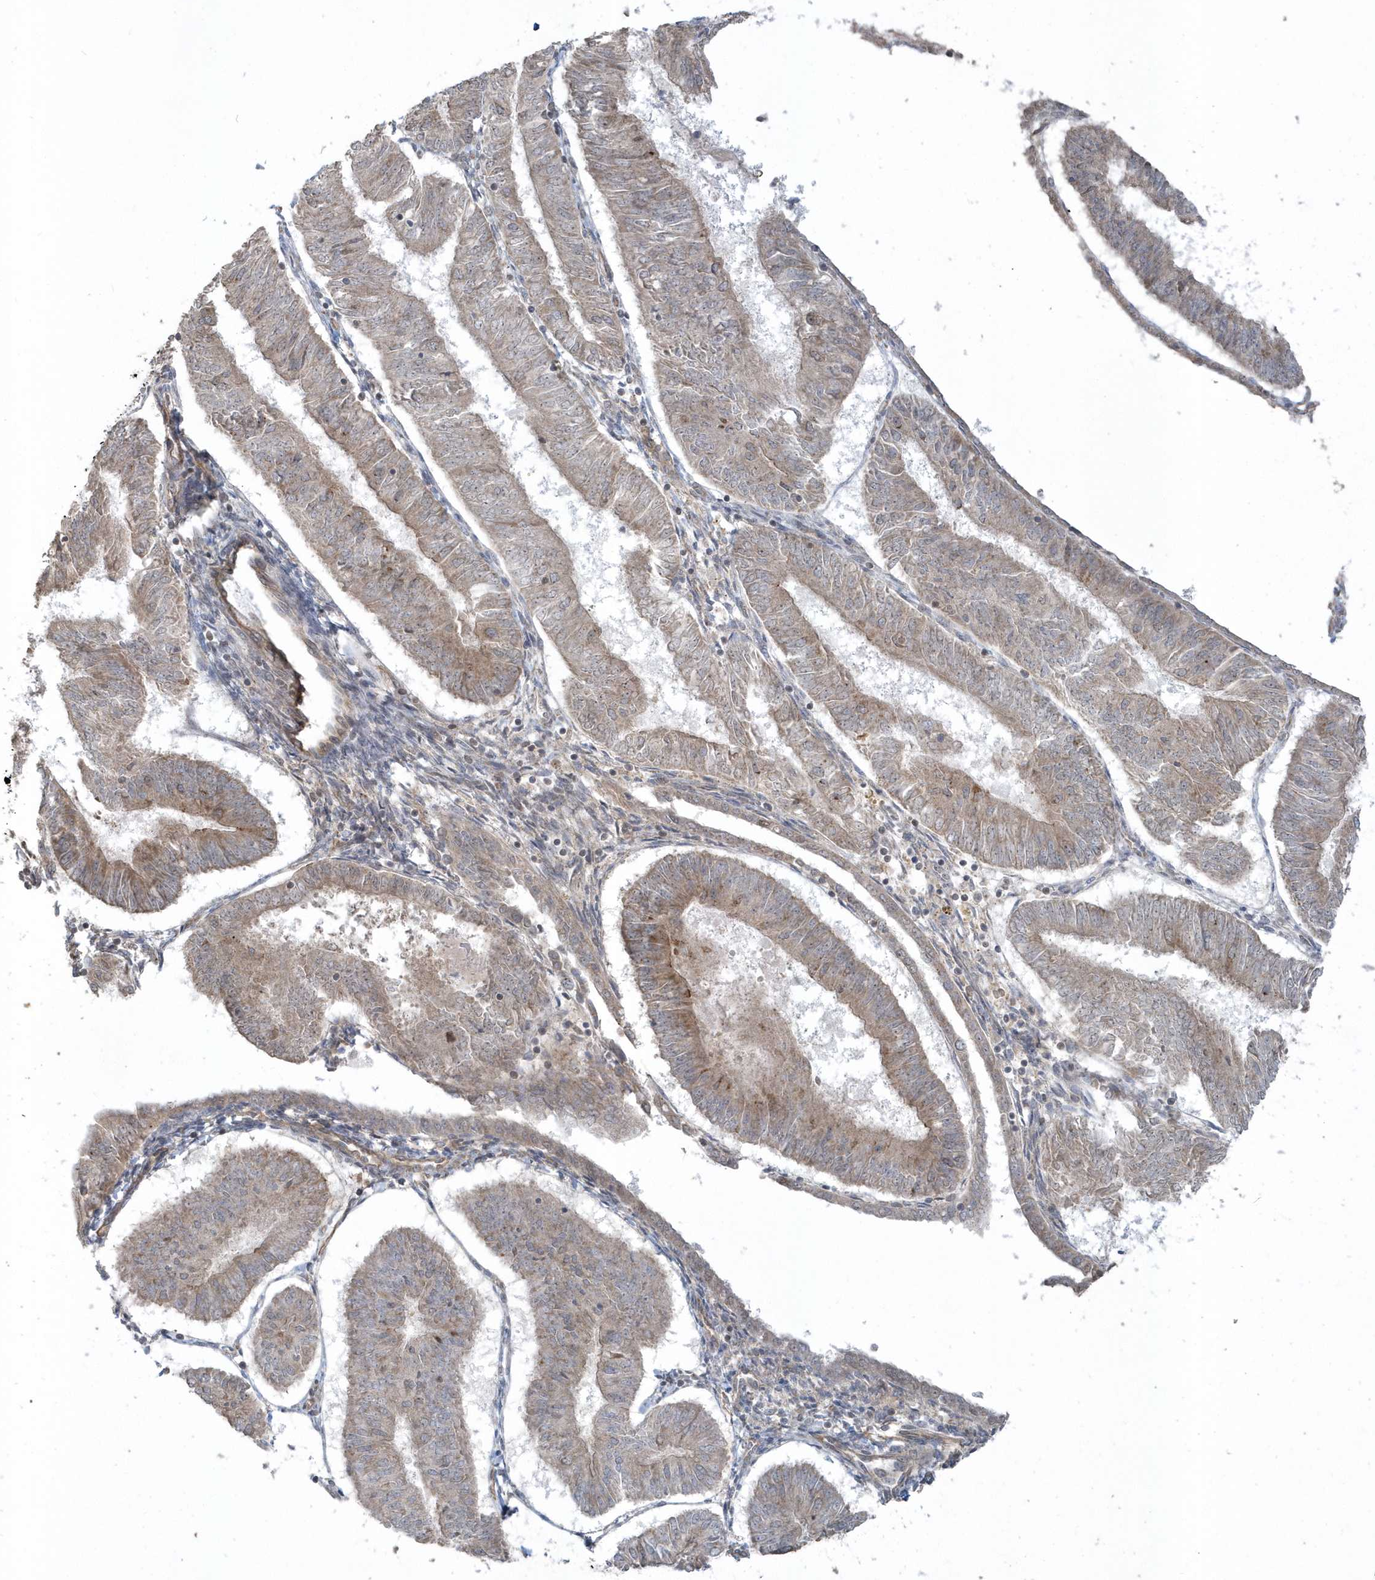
{"staining": {"intensity": "moderate", "quantity": "25%-75%", "location": "cytoplasmic/membranous"}, "tissue": "endometrial cancer", "cell_type": "Tumor cells", "image_type": "cancer", "snomed": [{"axis": "morphology", "description": "Adenocarcinoma, NOS"}, {"axis": "topography", "description": "Endometrium"}], "caption": "Tumor cells demonstrate medium levels of moderate cytoplasmic/membranous staining in about 25%-75% of cells in adenocarcinoma (endometrial).", "gene": "STIM2", "patient": {"sex": "female", "age": 58}}